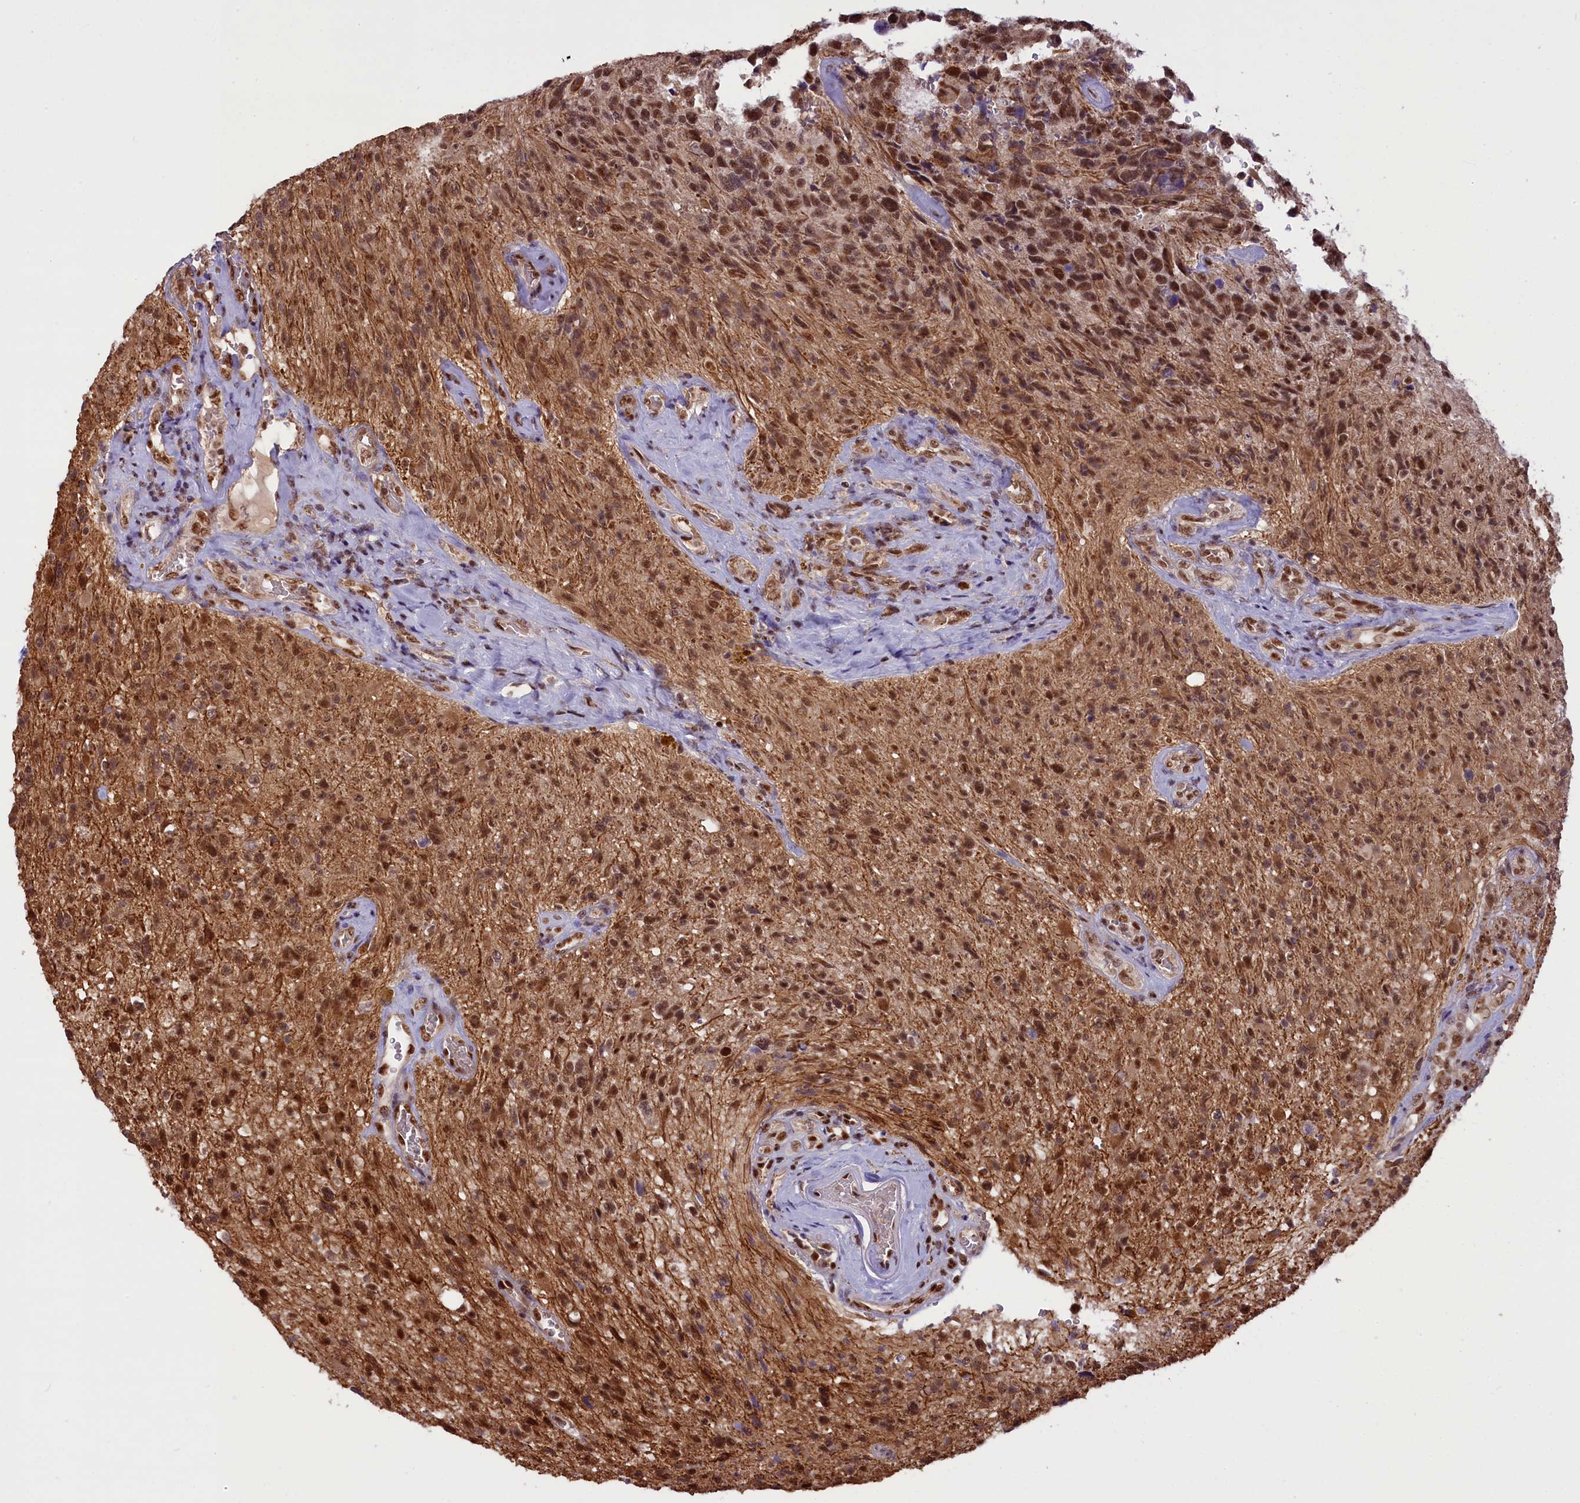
{"staining": {"intensity": "moderate", "quantity": ">75%", "location": "cytoplasmic/membranous,nuclear"}, "tissue": "glioma", "cell_type": "Tumor cells", "image_type": "cancer", "snomed": [{"axis": "morphology", "description": "Glioma, malignant, High grade"}, {"axis": "topography", "description": "Brain"}], "caption": "Immunohistochemical staining of glioma displays medium levels of moderate cytoplasmic/membranous and nuclear protein positivity in approximately >75% of tumor cells. (DAB (3,3'-diaminobenzidine) IHC, brown staining for protein, blue staining for nuclei).", "gene": "CARD8", "patient": {"sex": "male", "age": 69}}